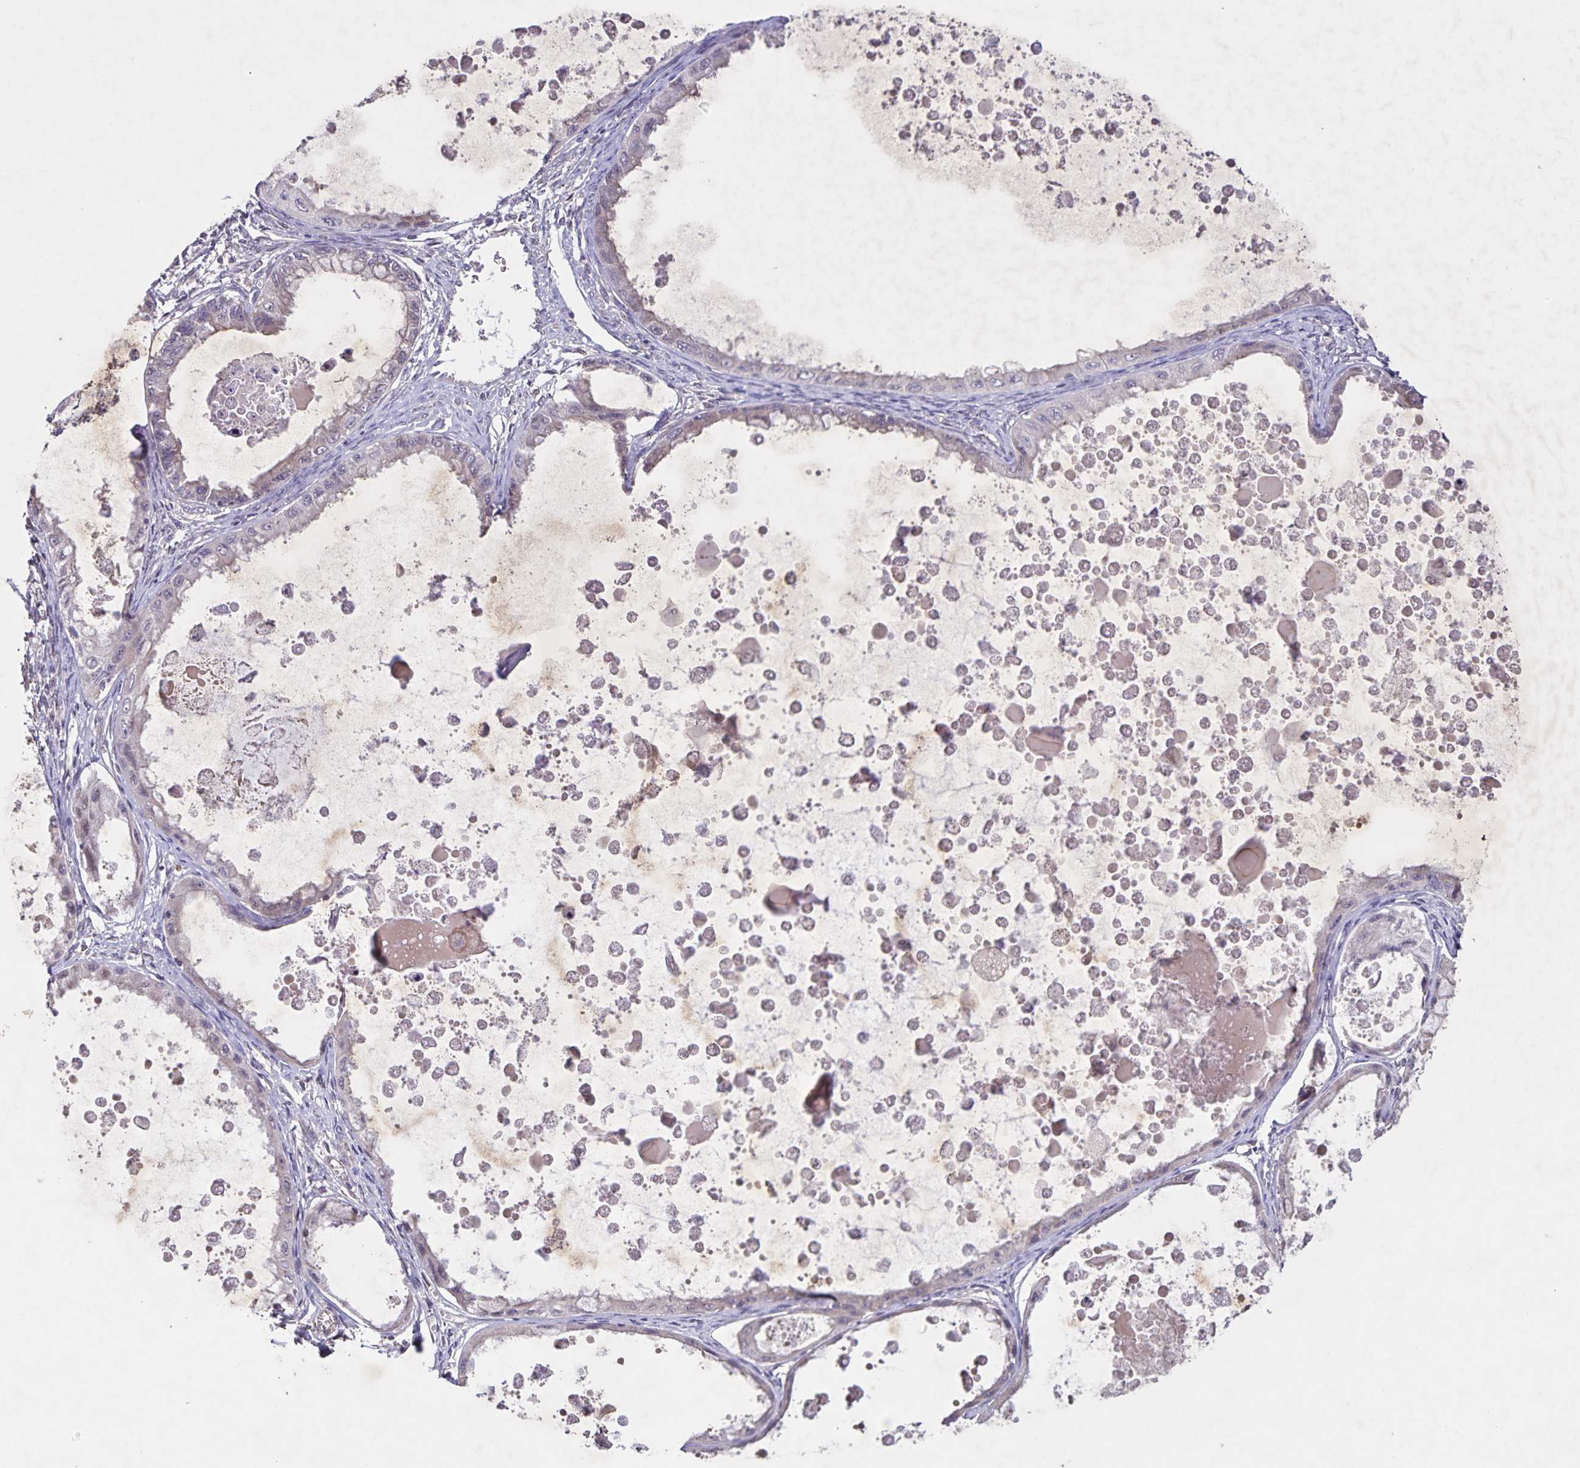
{"staining": {"intensity": "weak", "quantity": "<25%", "location": "cytoplasmic/membranous"}, "tissue": "ovarian cancer", "cell_type": "Tumor cells", "image_type": "cancer", "snomed": [{"axis": "morphology", "description": "Cystadenocarcinoma, mucinous, NOS"}, {"axis": "topography", "description": "Ovary"}], "caption": "Tumor cells show no significant protein expression in ovarian mucinous cystadenocarcinoma.", "gene": "GDF2", "patient": {"sex": "female", "age": 64}}